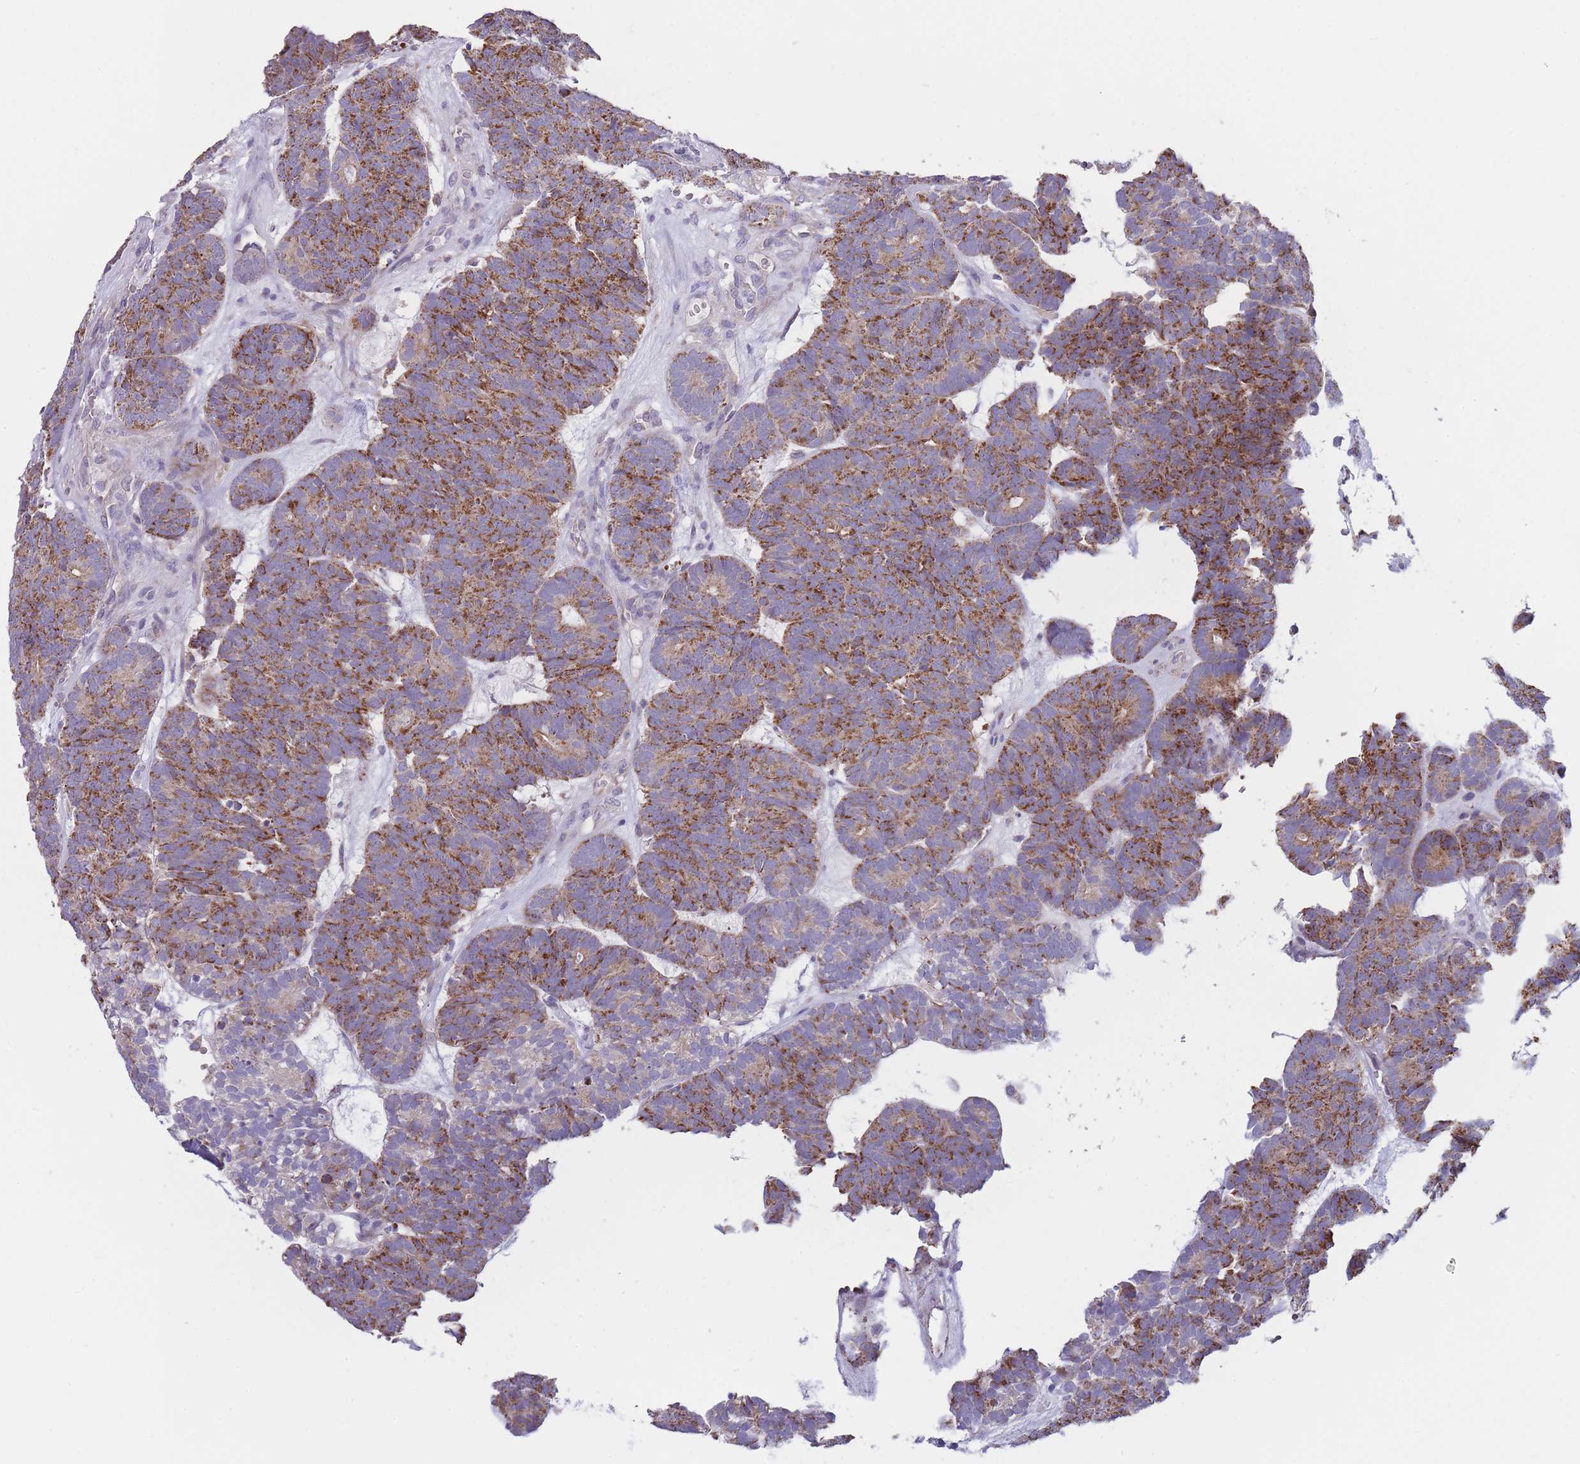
{"staining": {"intensity": "moderate", "quantity": ">75%", "location": "cytoplasmic/membranous"}, "tissue": "head and neck cancer", "cell_type": "Tumor cells", "image_type": "cancer", "snomed": [{"axis": "morphology", "description": "Adenocarcinoma, NOS"}, {"axis": "topography", "description": "Head-Neck"}], "caption": "High-magnification brightfield microscopy of head and neck cancer stained with DAB (brown) and counterstained with hematoxylin (blue). tumor cells exhibit moderate cytoplasmic/membranous expression is present in about>75% of cells.", "gene": "SLC25A42", "patient": {"sex": "female", "age": 81}}